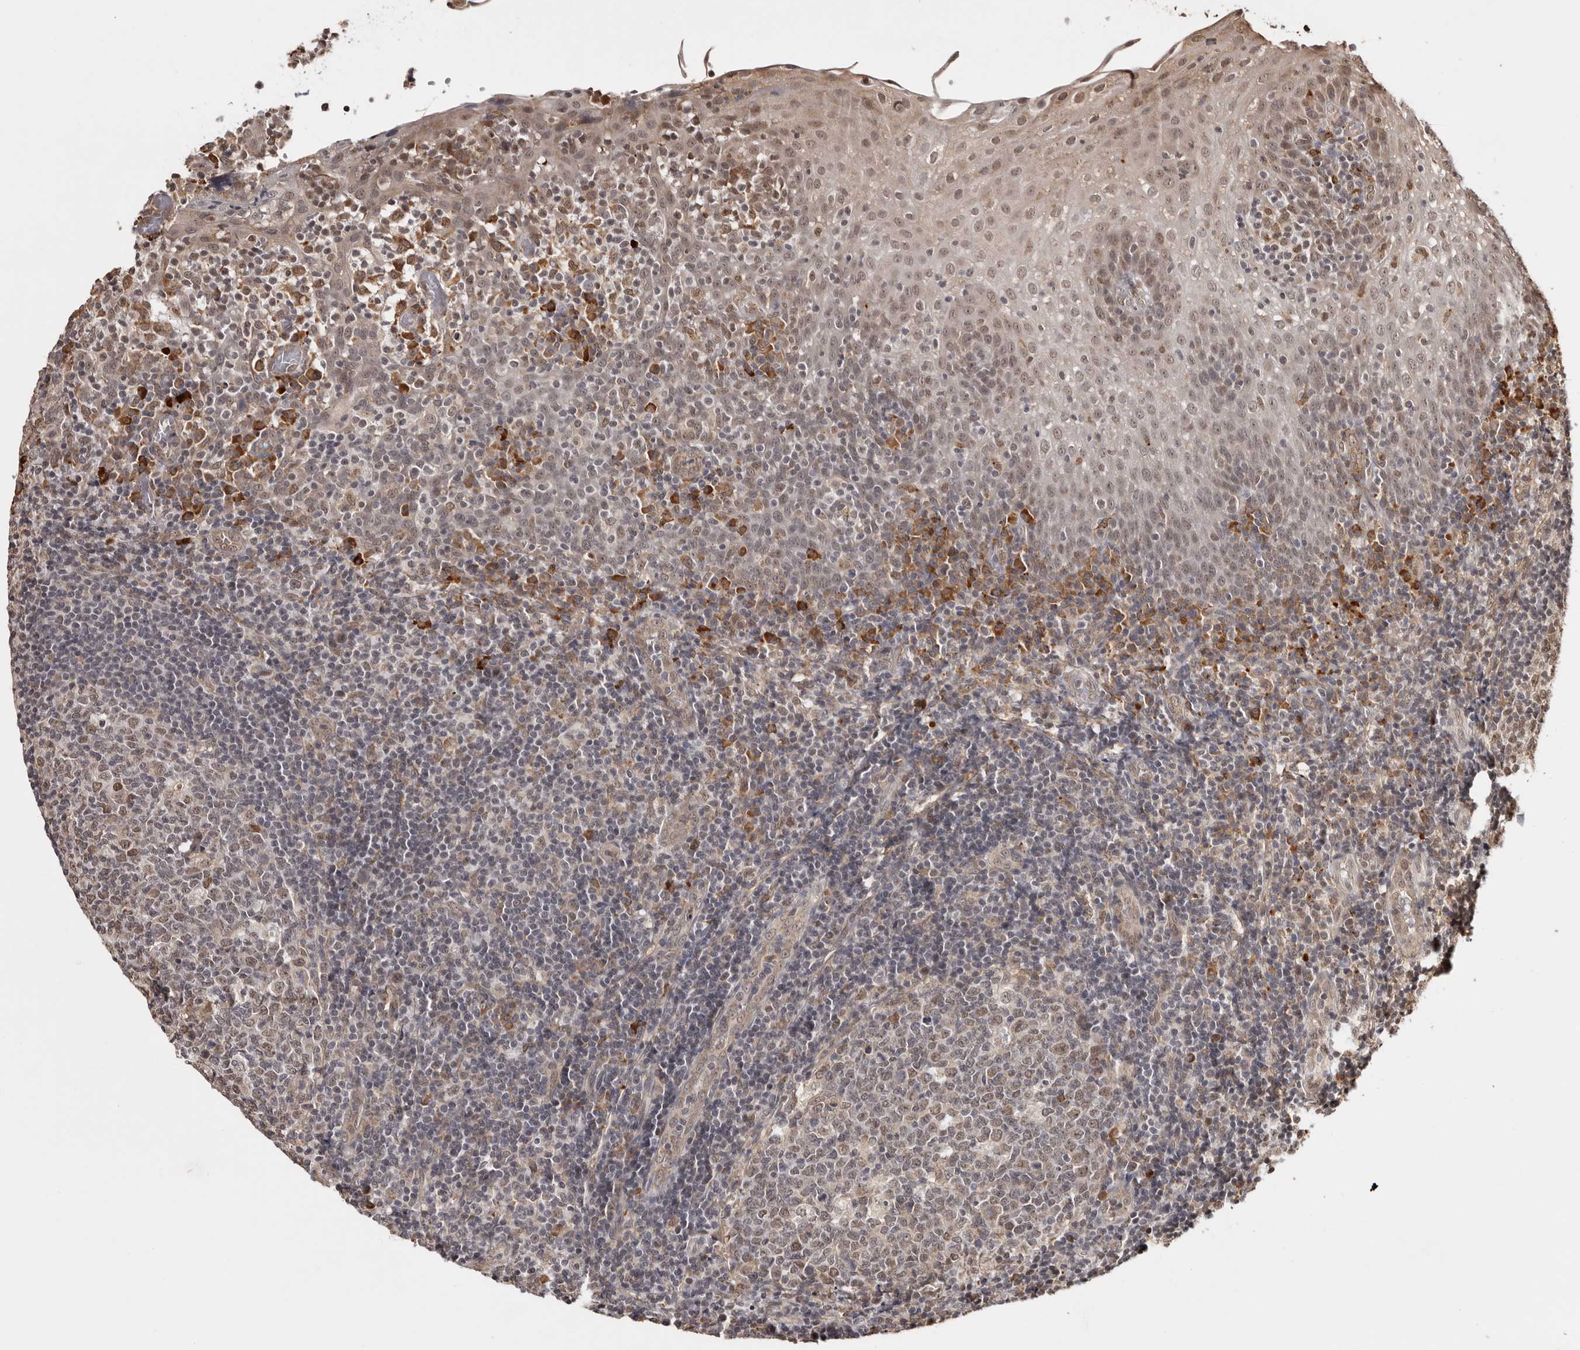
{"staining": {"intensity": "moderate", "quantity": ">75%", "location": "cytoplasmic/membranous,nuclear"}, "tissue": "tonsil", "cell_type": "Germinal center cells", "image_type": "normal", "snomed": [{"axis": "morphology", "description": "Normal tissue, NOS"}, {"axis": "topography", "description": "Tonsil"}], "caption": "Moderate cytoplasmic/membranous,nuclear staining for a protein is identified in about >75% of germinal center cells of unremarkable tonsil using immunohistochemistry.", "gene": "ZNF83", "patient": {"sex": "female", "age": 19}}